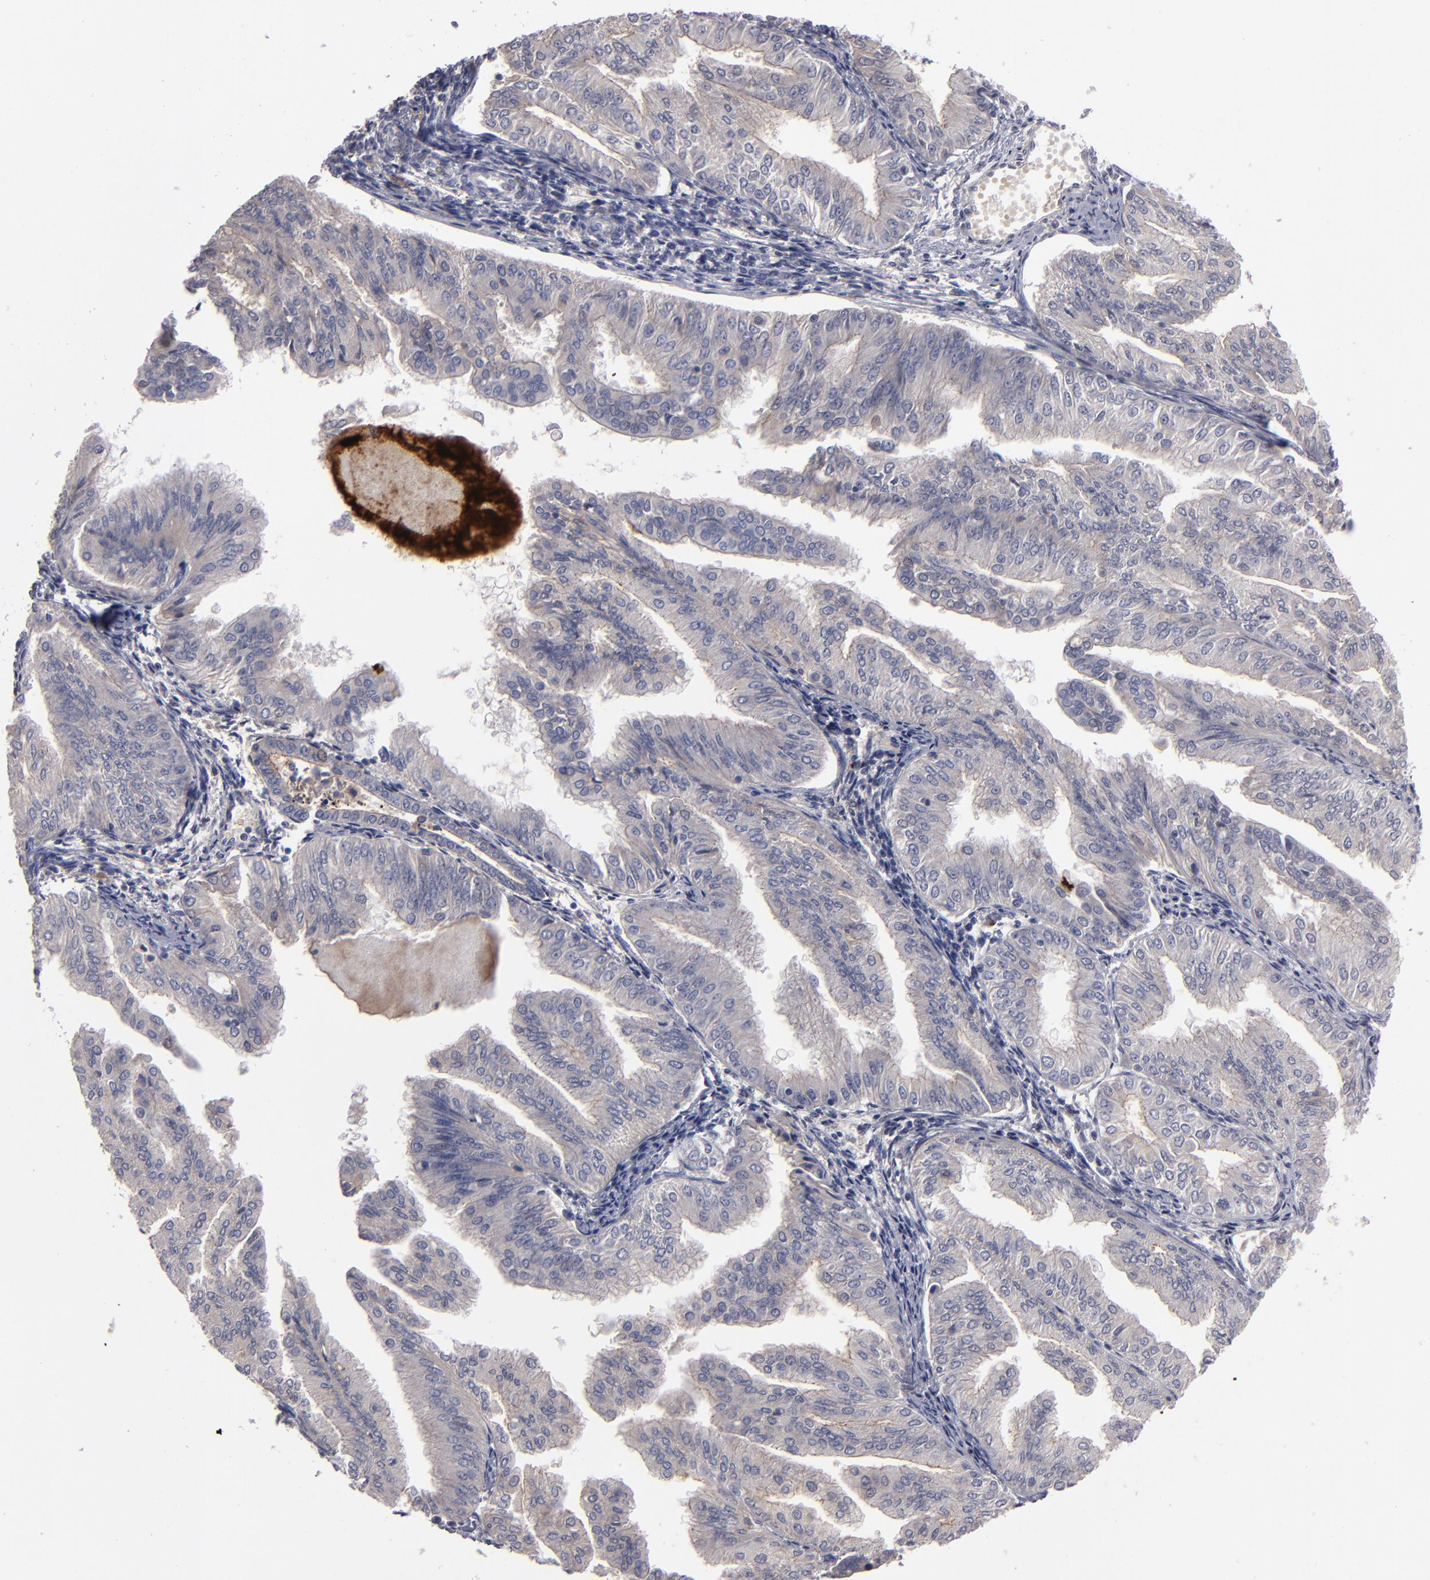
{"staining": {"intensity": "weak", "quantity": ">75%", "location": "cytoplasmic/membranous"}, "tissue": "endometrial cancer", "cell_type": "Tumor cells", "image_type": "cancer", "snomed": [{"axis": "morphology", "description": "Adenocarcinoma, NOS"}, {"axis": "topography", "description": "Endometrium"}], "caption": "DAB immunohistochemical staining of endometrial adenocarcinoma reveals weak cytoplasmic/membranous protein positivity in approximately >75% of tumor cells.", "gene": "GPM6B", "patient": {"sex": "female", "age": 53}}